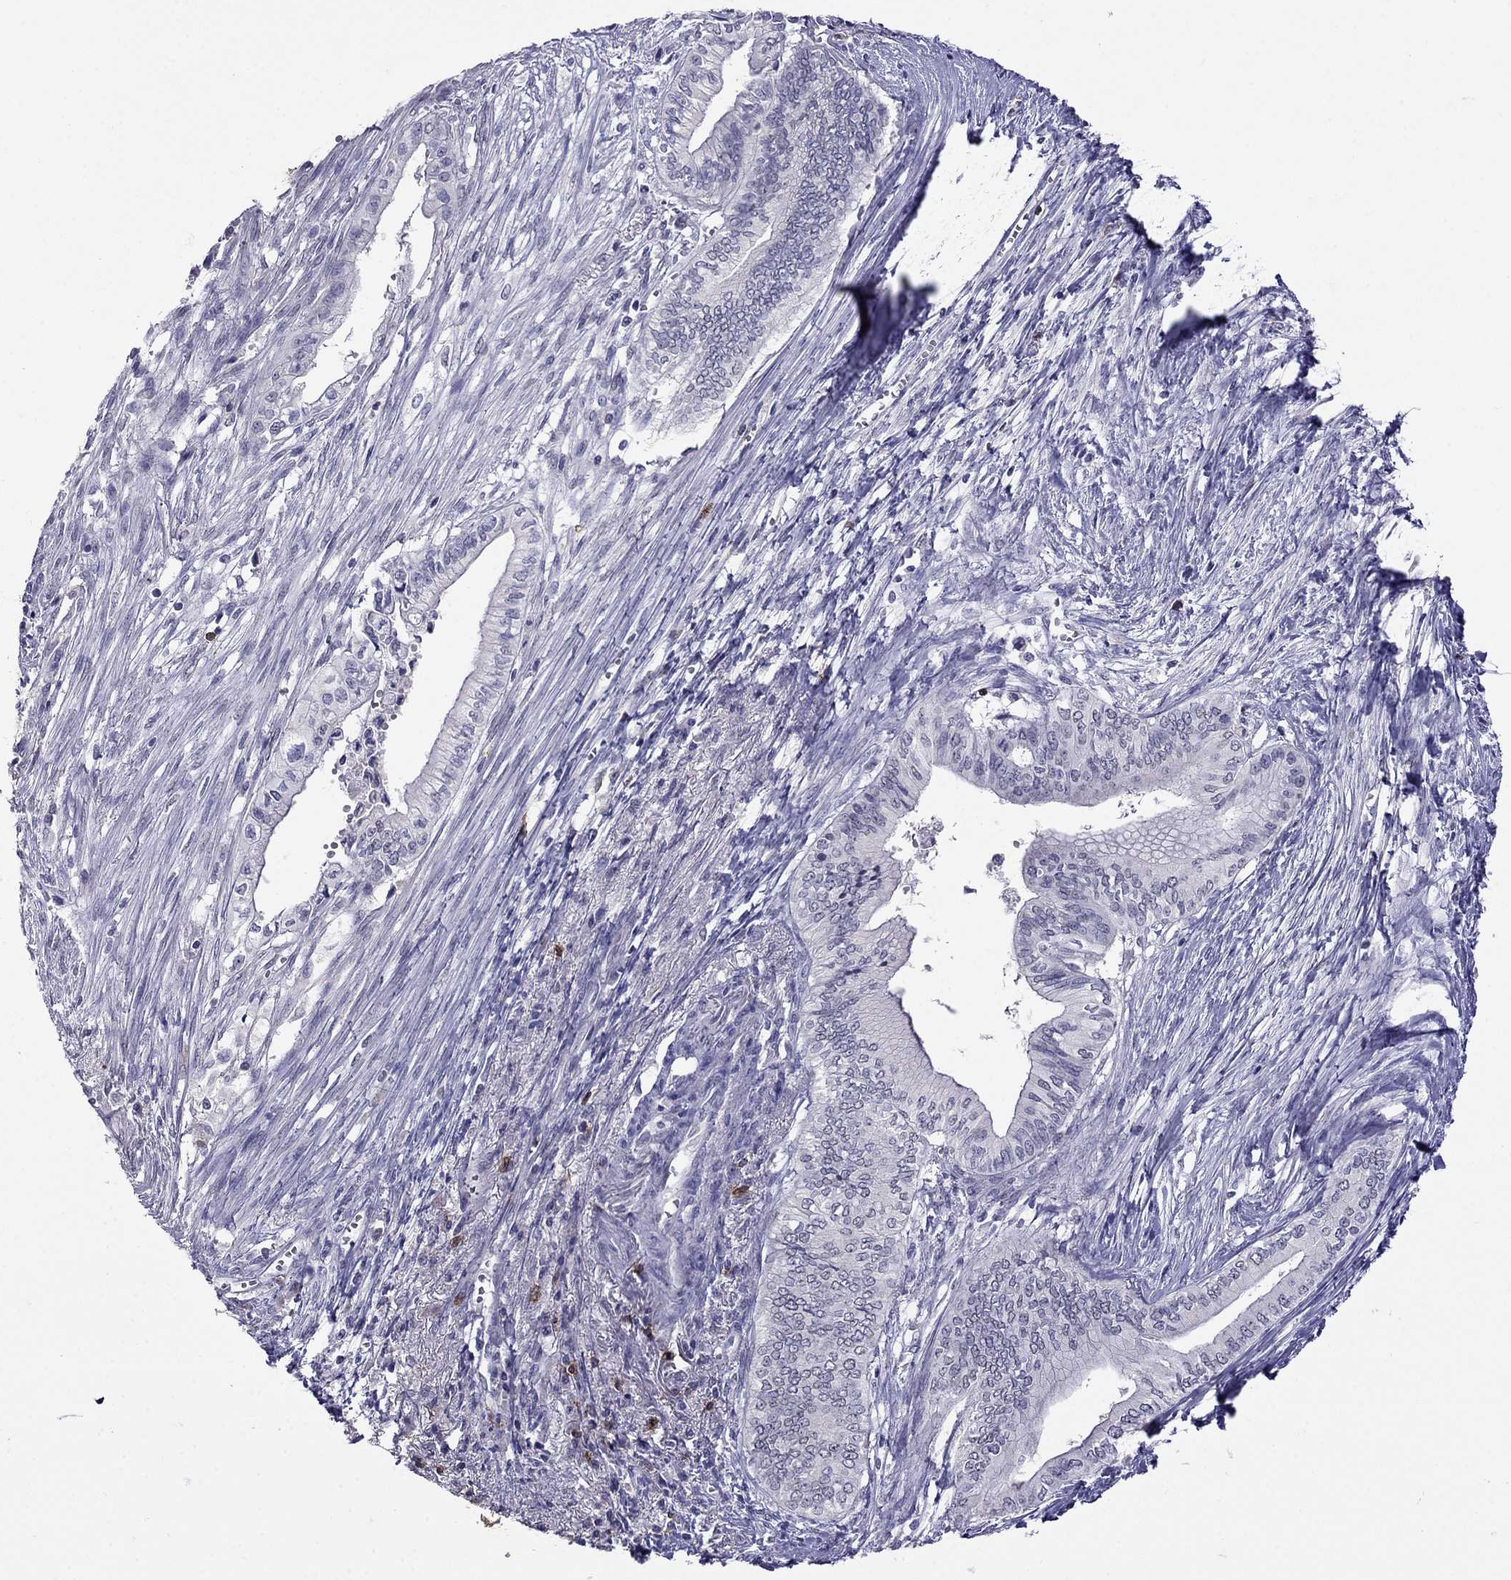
{"staining": {"intensity": "negative", "quantity": "none", "location": "none"}, "tissue": "pancreatic cancer", "cell_type": "Tumor cells", "image_type": "cancer", "snomed": [{"axis": "morphology", "description": "Adenocarcinoma, NOS"}, {"axis": "topography", "description": "Pancreas"}], "caption": "Immunohistochemistry (IHC) of human pancreatic cancer (adenocarcinoma) exhibits no staining in tumor cells.", "gene": "CD8B", "patient": {"sex": "female", "age": 61}}